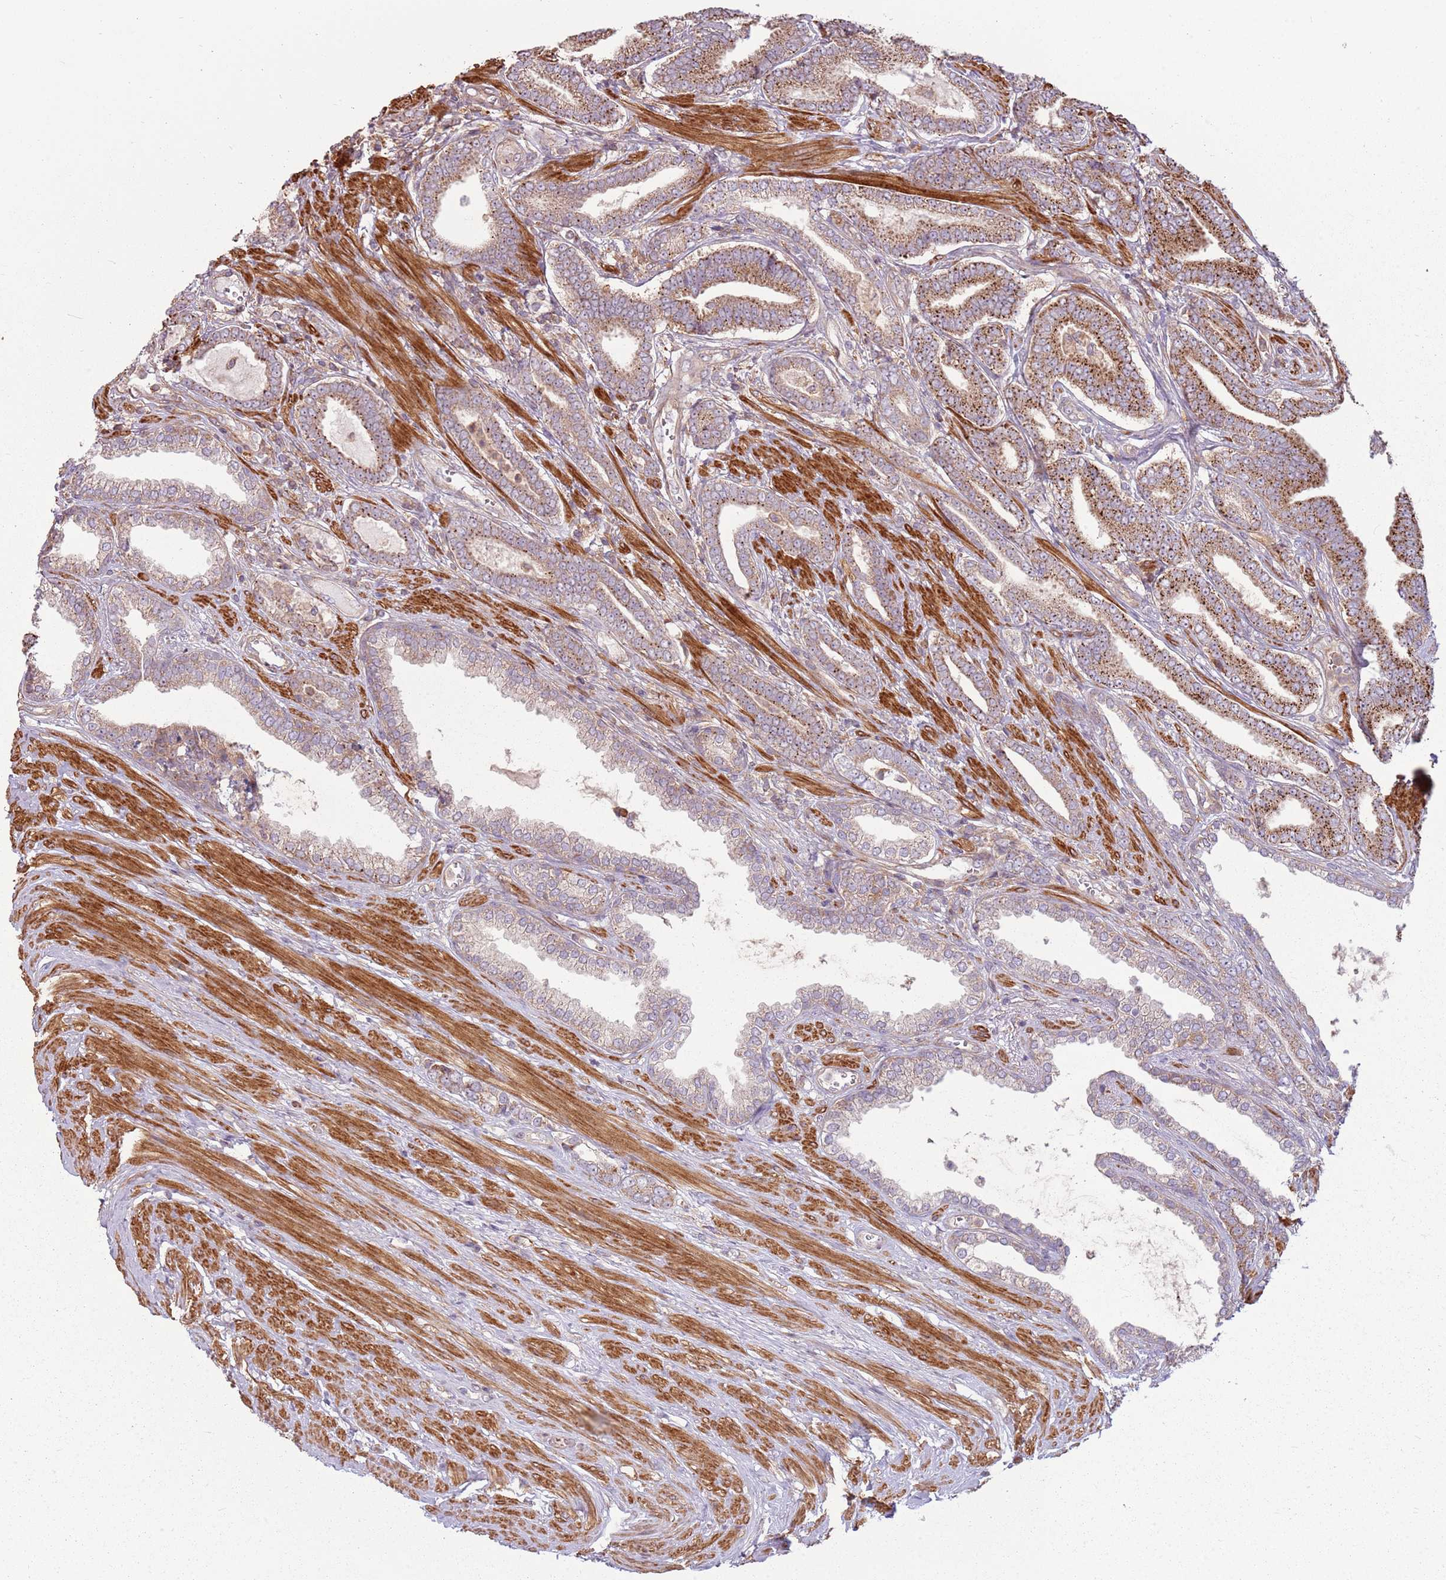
{"staining": {"intensity": "strong", "quantity": ">75%", "location": "cytoplasmic/membranous"}, "tissue": "prostate cancer", "cell_type": "Tumor cells", "image_type": "cancer", "snomed": [{"axis": "morphology", "description": "Adenocarcinoma, NOS"}, {"axis": "topography", "description": "Prostate and seminal vesicle, NOS"}], "caption": "This histopathology image reveals immunohistochemistry (IHC) staining of human prostate cancer, with high strong cytoplasmic/membranous staining in approximately >75% of tumor cells.", "gene": "RPL21", "patient": {"sex": "male", "age": 76}}